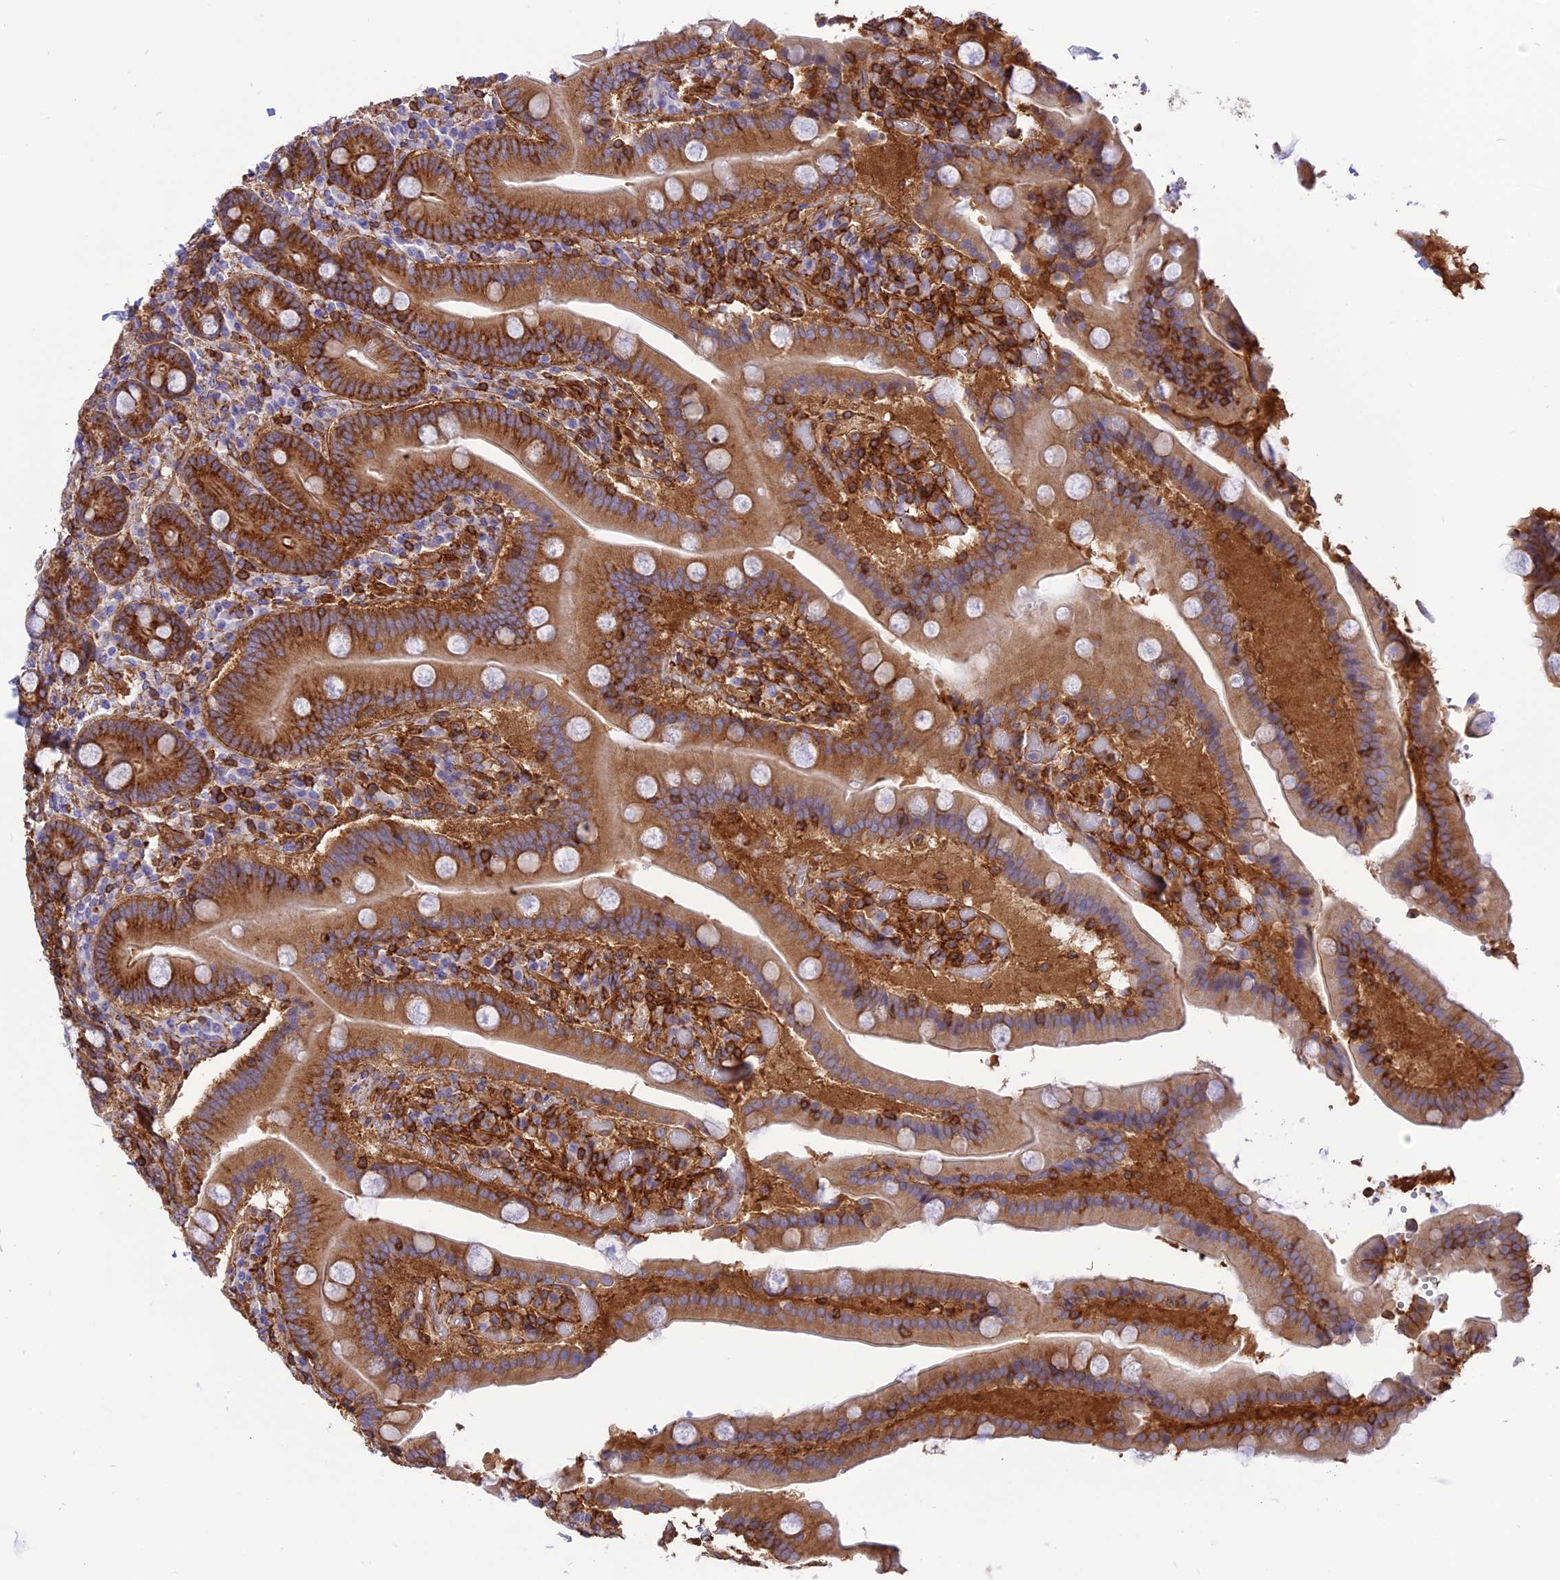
{"staining": {"intensity": "moderate", "quantity": ">75%", "location": "cytoplasmic/membranous"}, "tissue": "duodenum", "cell_type": "Glandular cells", "image_type": "normal", "snomed": [{"axis": "morphology", "description": "Normal tissue, NOS"}, {"axis": "topography", "description": "Duodenum"}], "caption": "Approximately >75% of glandular cells in normal duodenum show moderate cytoplasmic/membranous protein positivity as visualized by brown immunohistochemical staining.", "gene": "SEPTIN9", "patient": {"sex": "female", "age": 62}}